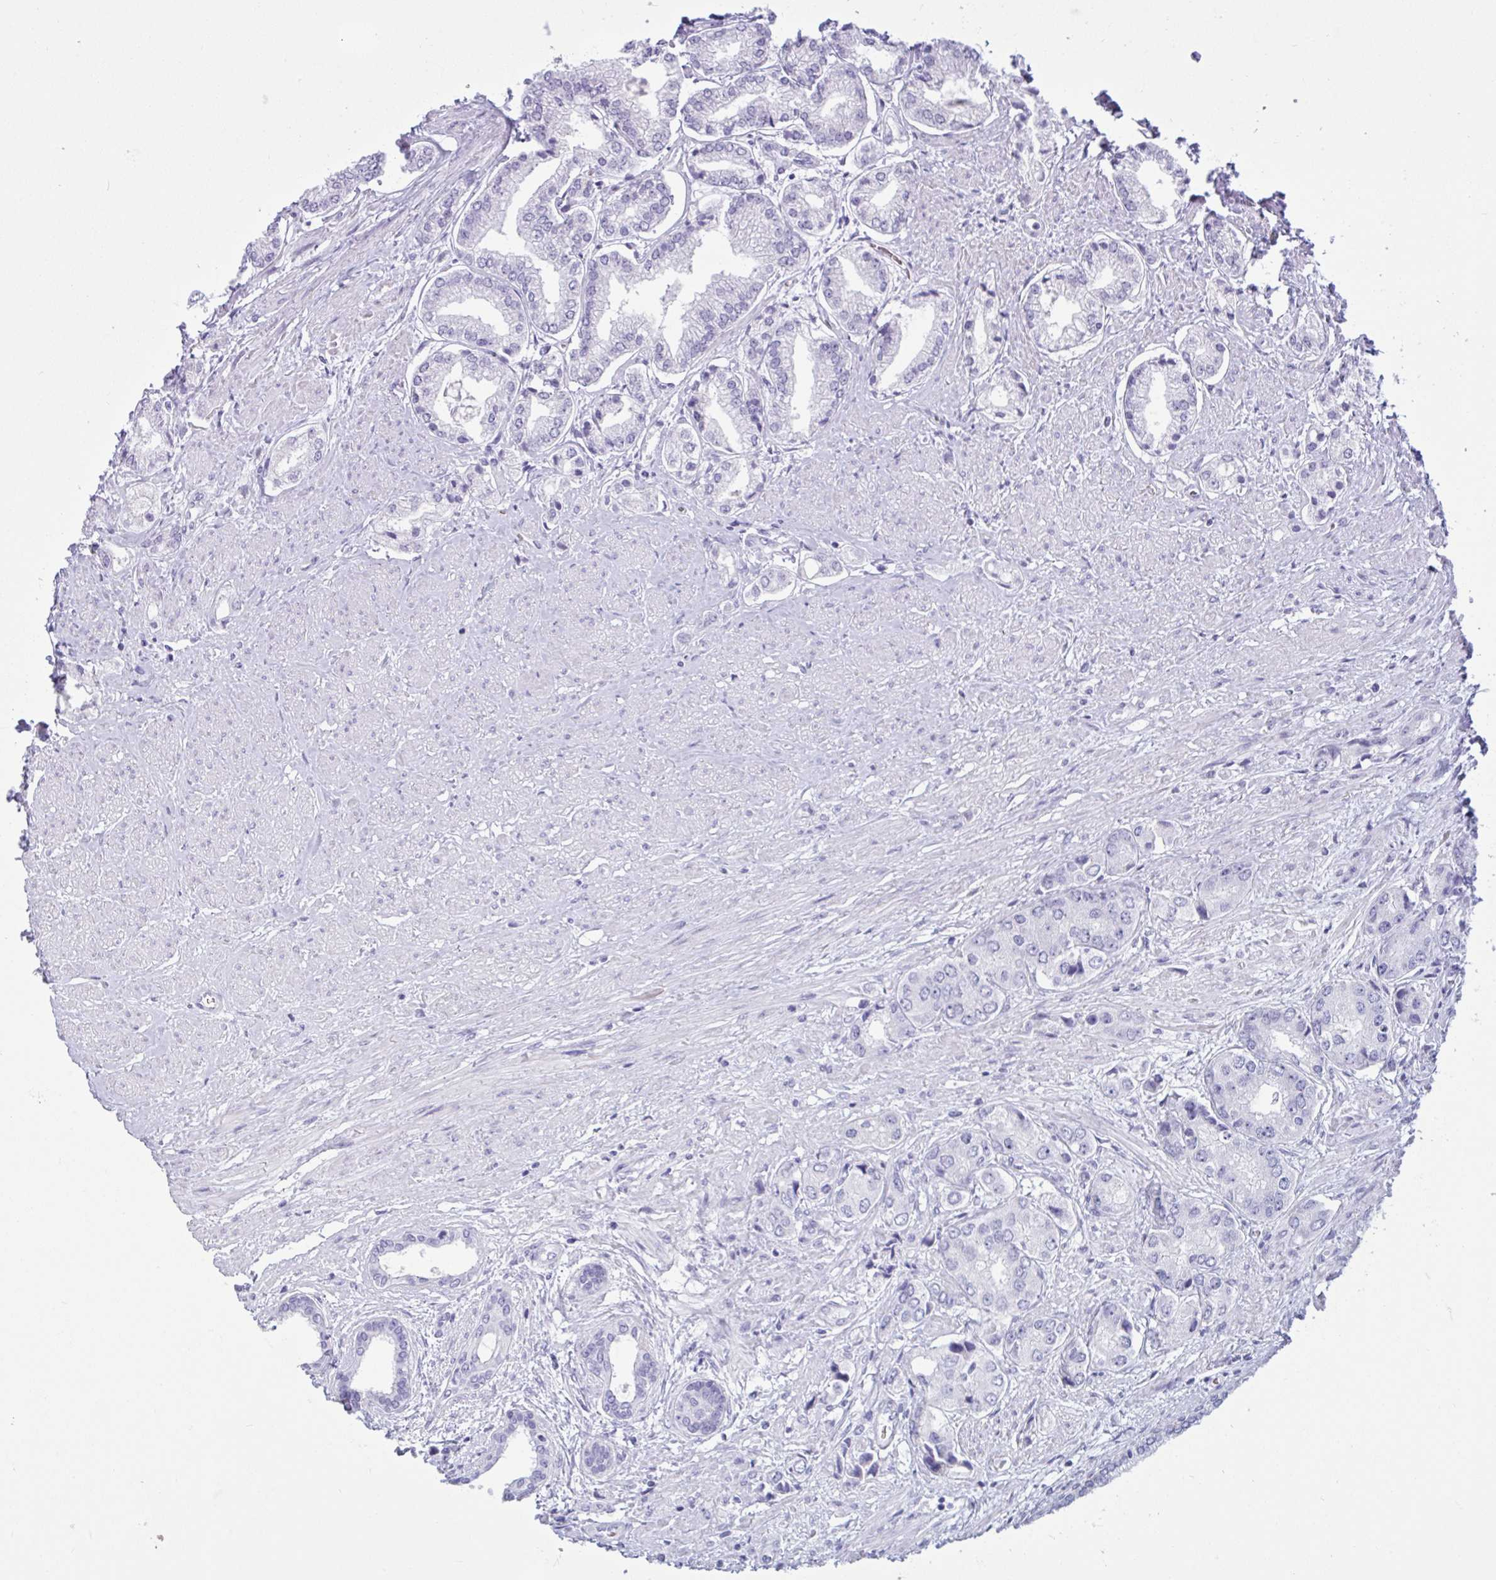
{"staining": {"intensity": "negative", "quantity": "none", "location": "none"}, "tissue": "prostate cancer", "cell_type": "Tumor cells", "image_type": "cancer", "snomed": [{"axis": "morphology", "description": "Adenocarcinoma, Low grade"}, {"axis": "topography", "description": "Prostate"}], "caption": "The histopathology image exhibits no staining of tumor cells in prostate low-grade adenocarcinoma.", "gene": "SLC2A1", "patient": {"sex": "male", "age": 69}}